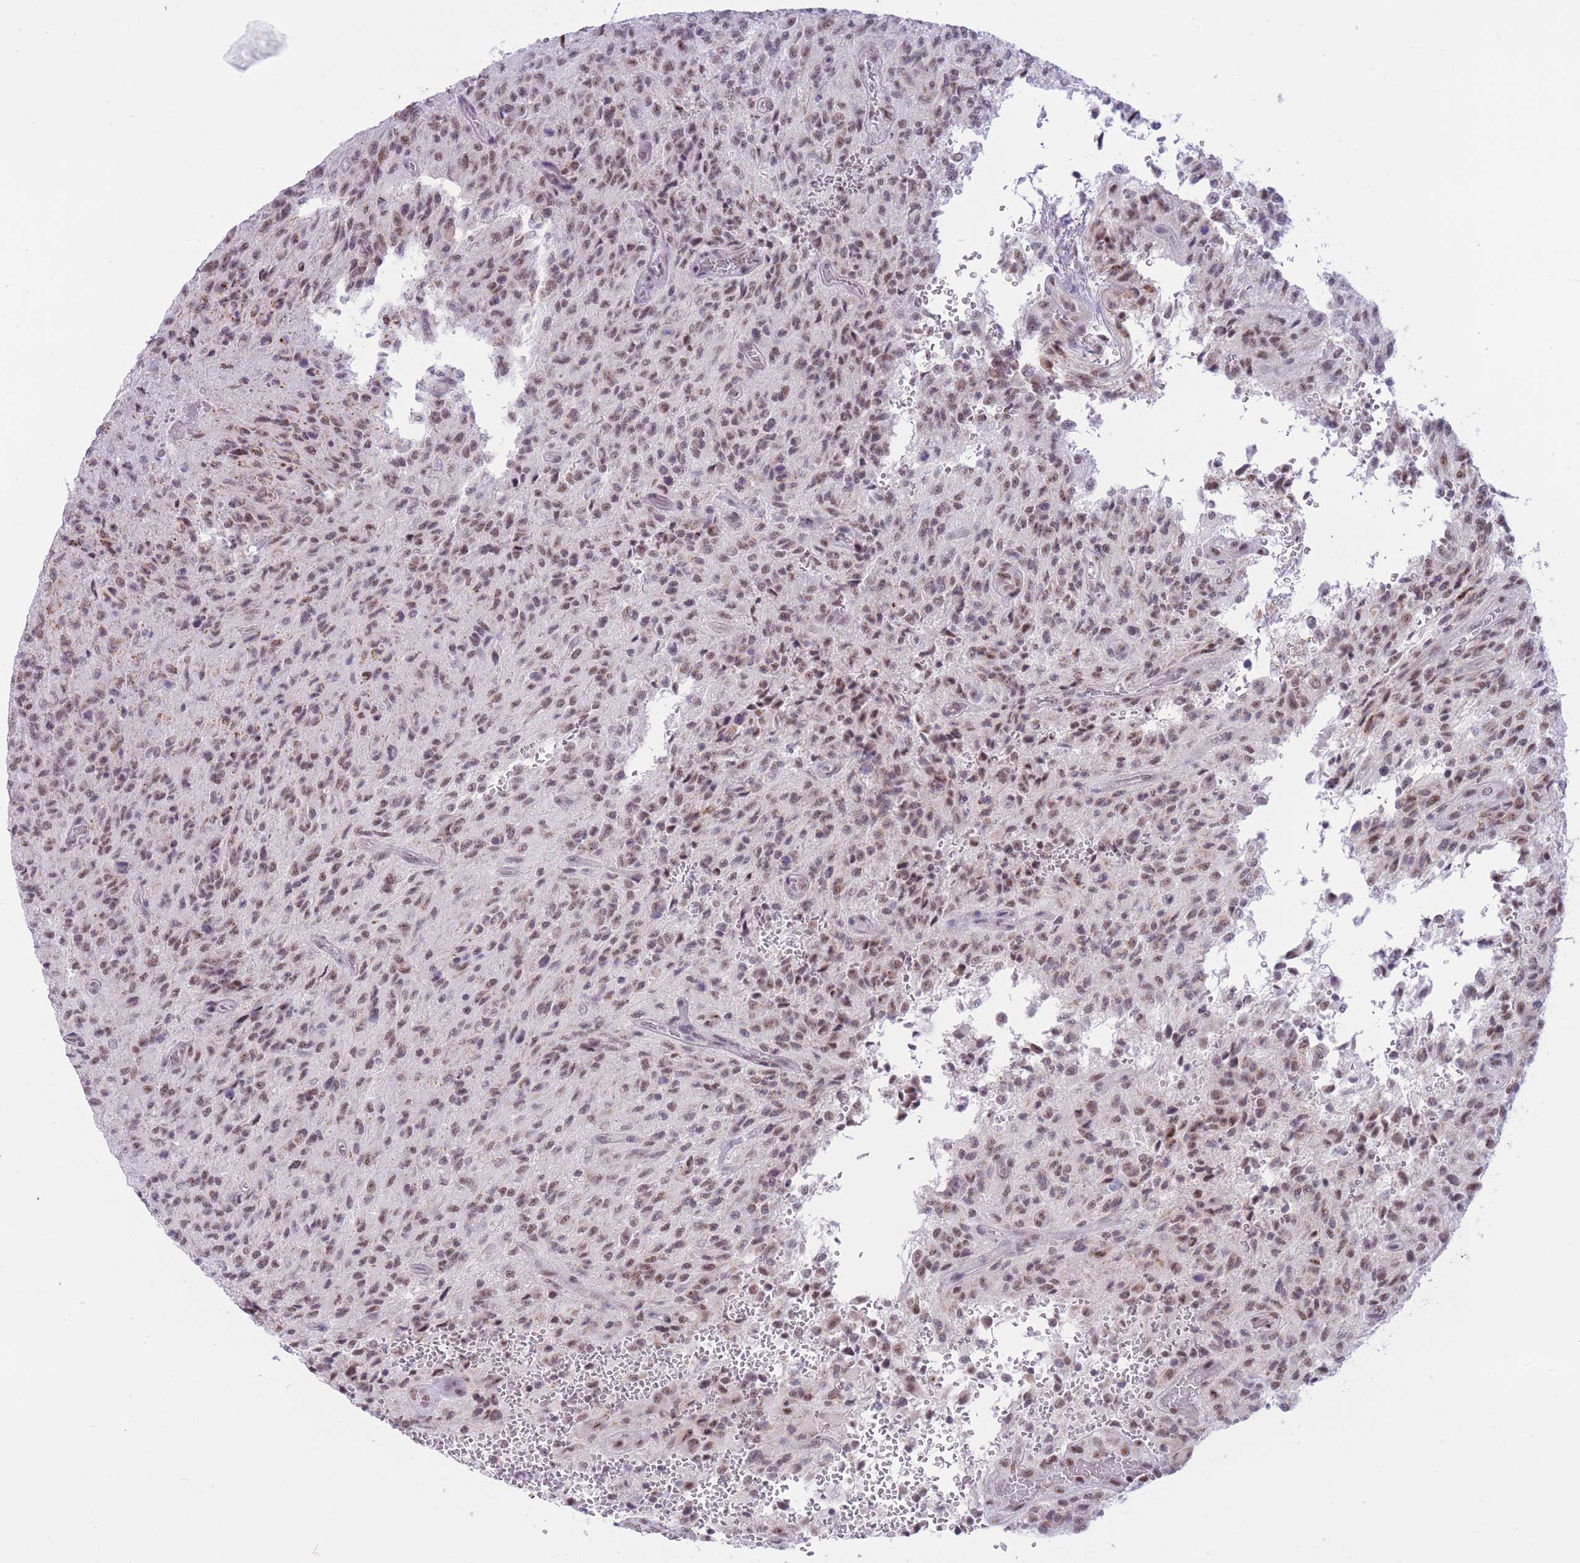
{"staining": {"intensity": "moderate", "quantity": ">75%", "location": "nuclear"}, "tissue": "glioma", "cell_type": "Tumor cells", "image_type": "cancer", "snomed": [{"axis": "morphology", "description": "Normal tissue, NOS"}, {"axis": "morphology", "description": "Glioma, malignant, High grade"}, {"axis": "topography", "description": "Cerebral cortex"}], "caption": "Immunohistochemical staining of glioma shows medium levels of moderate nuclear expression in approximately >75% of tumor cells.", "gene": "CYP2B6", "patient": {"sex": "male", "age": 56}}